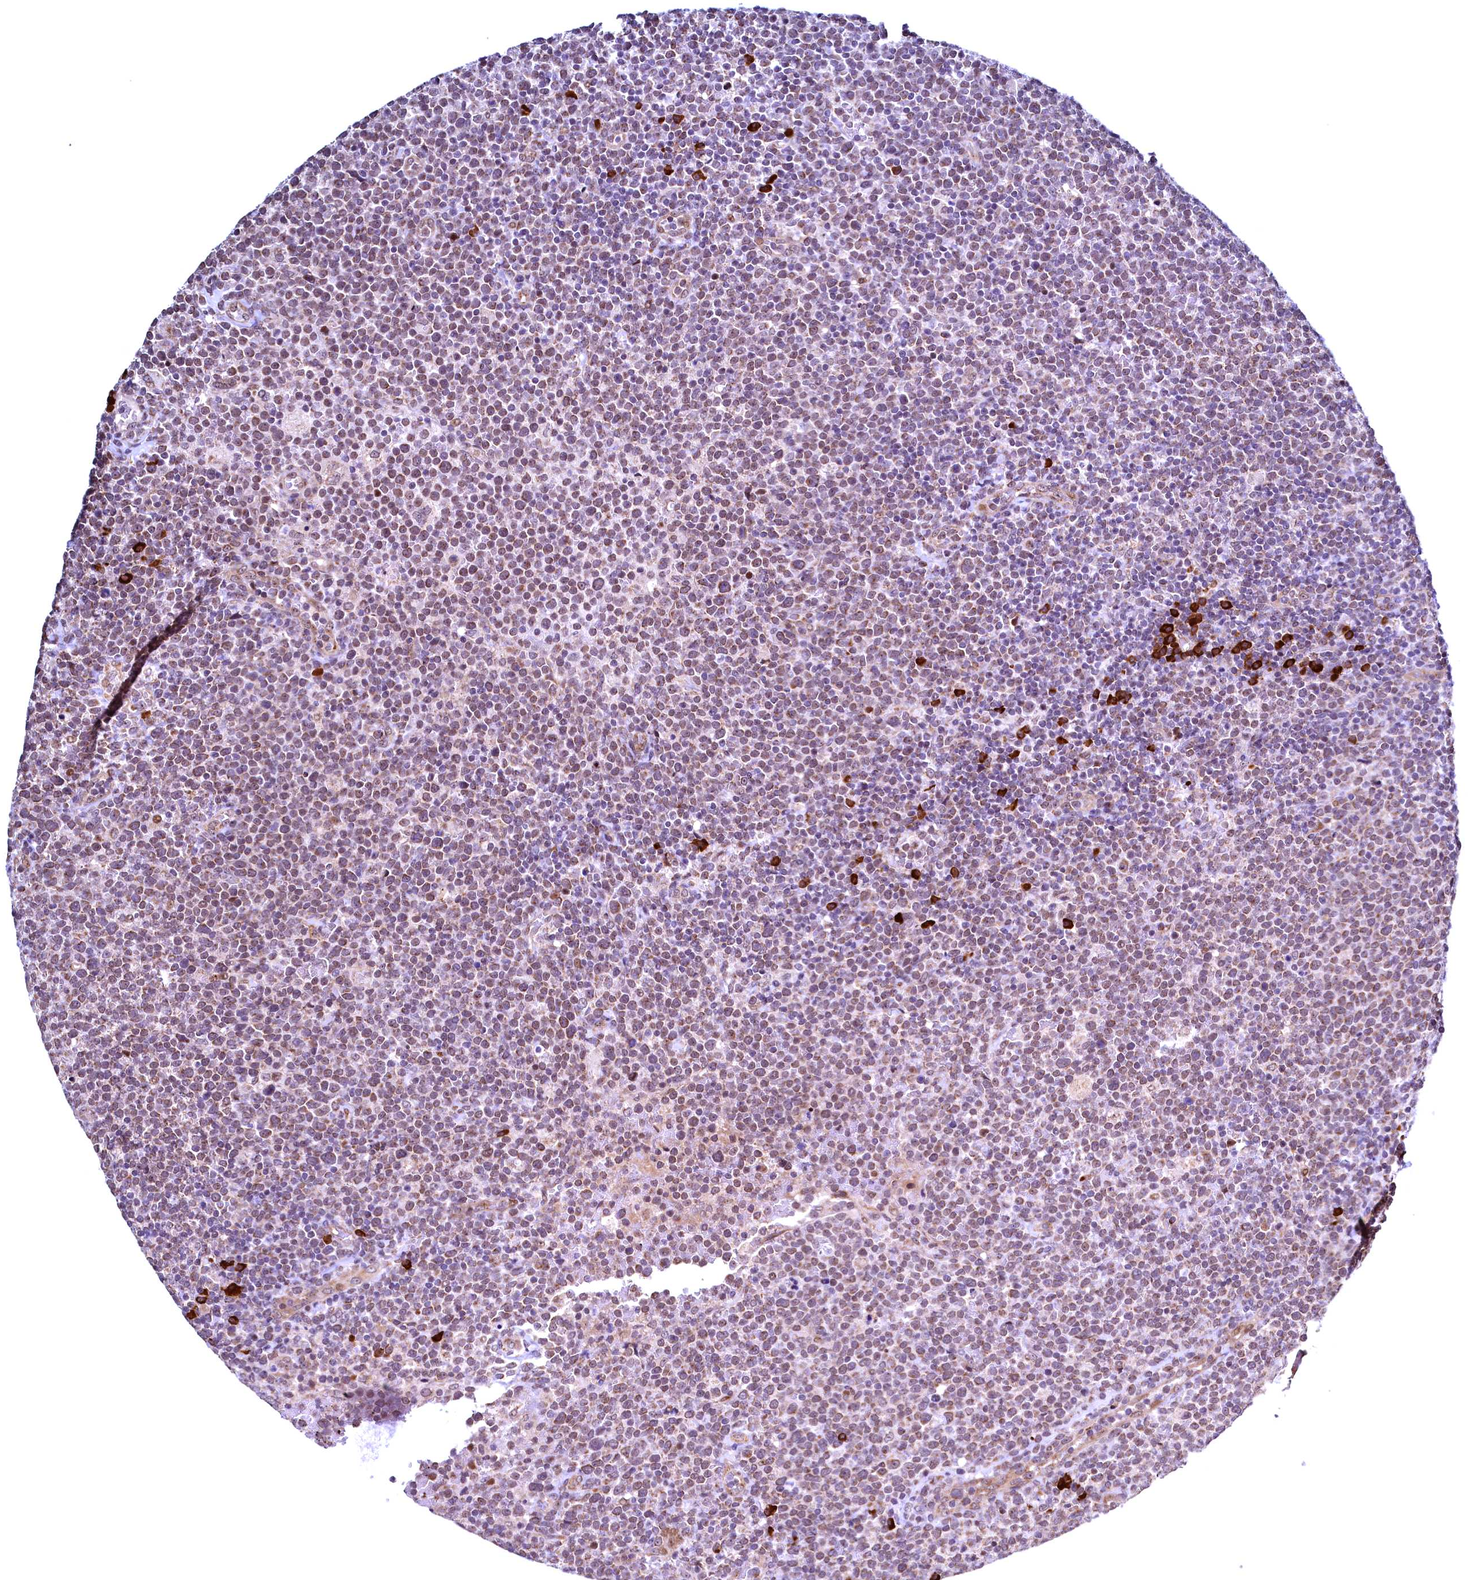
{"staining": {"intensity": "weak", "quantity": "25%-75%", "location": "cytoplasmic/membranous"}, "tissue": "lymphoma", "cell_type": "Tumor cells", "image_type": "cancer", "snomed": [{"axis": "morphology", "description": "Malignant lymphoma, non-Hodgkin's type, High grade"}, {"axis": "topography", "description": "Lymph node"}], "caption": "A photomicrograph showing weak cytoplasmic/membranous expression in about 25%-75% of tumor cells in malignant lymphoma, non-Hodgkin's type (high-grade), as visualized by brown immunohistochemical staining.", "gene": "RBFA", "patient": {"sex": "male", "age": 61}}